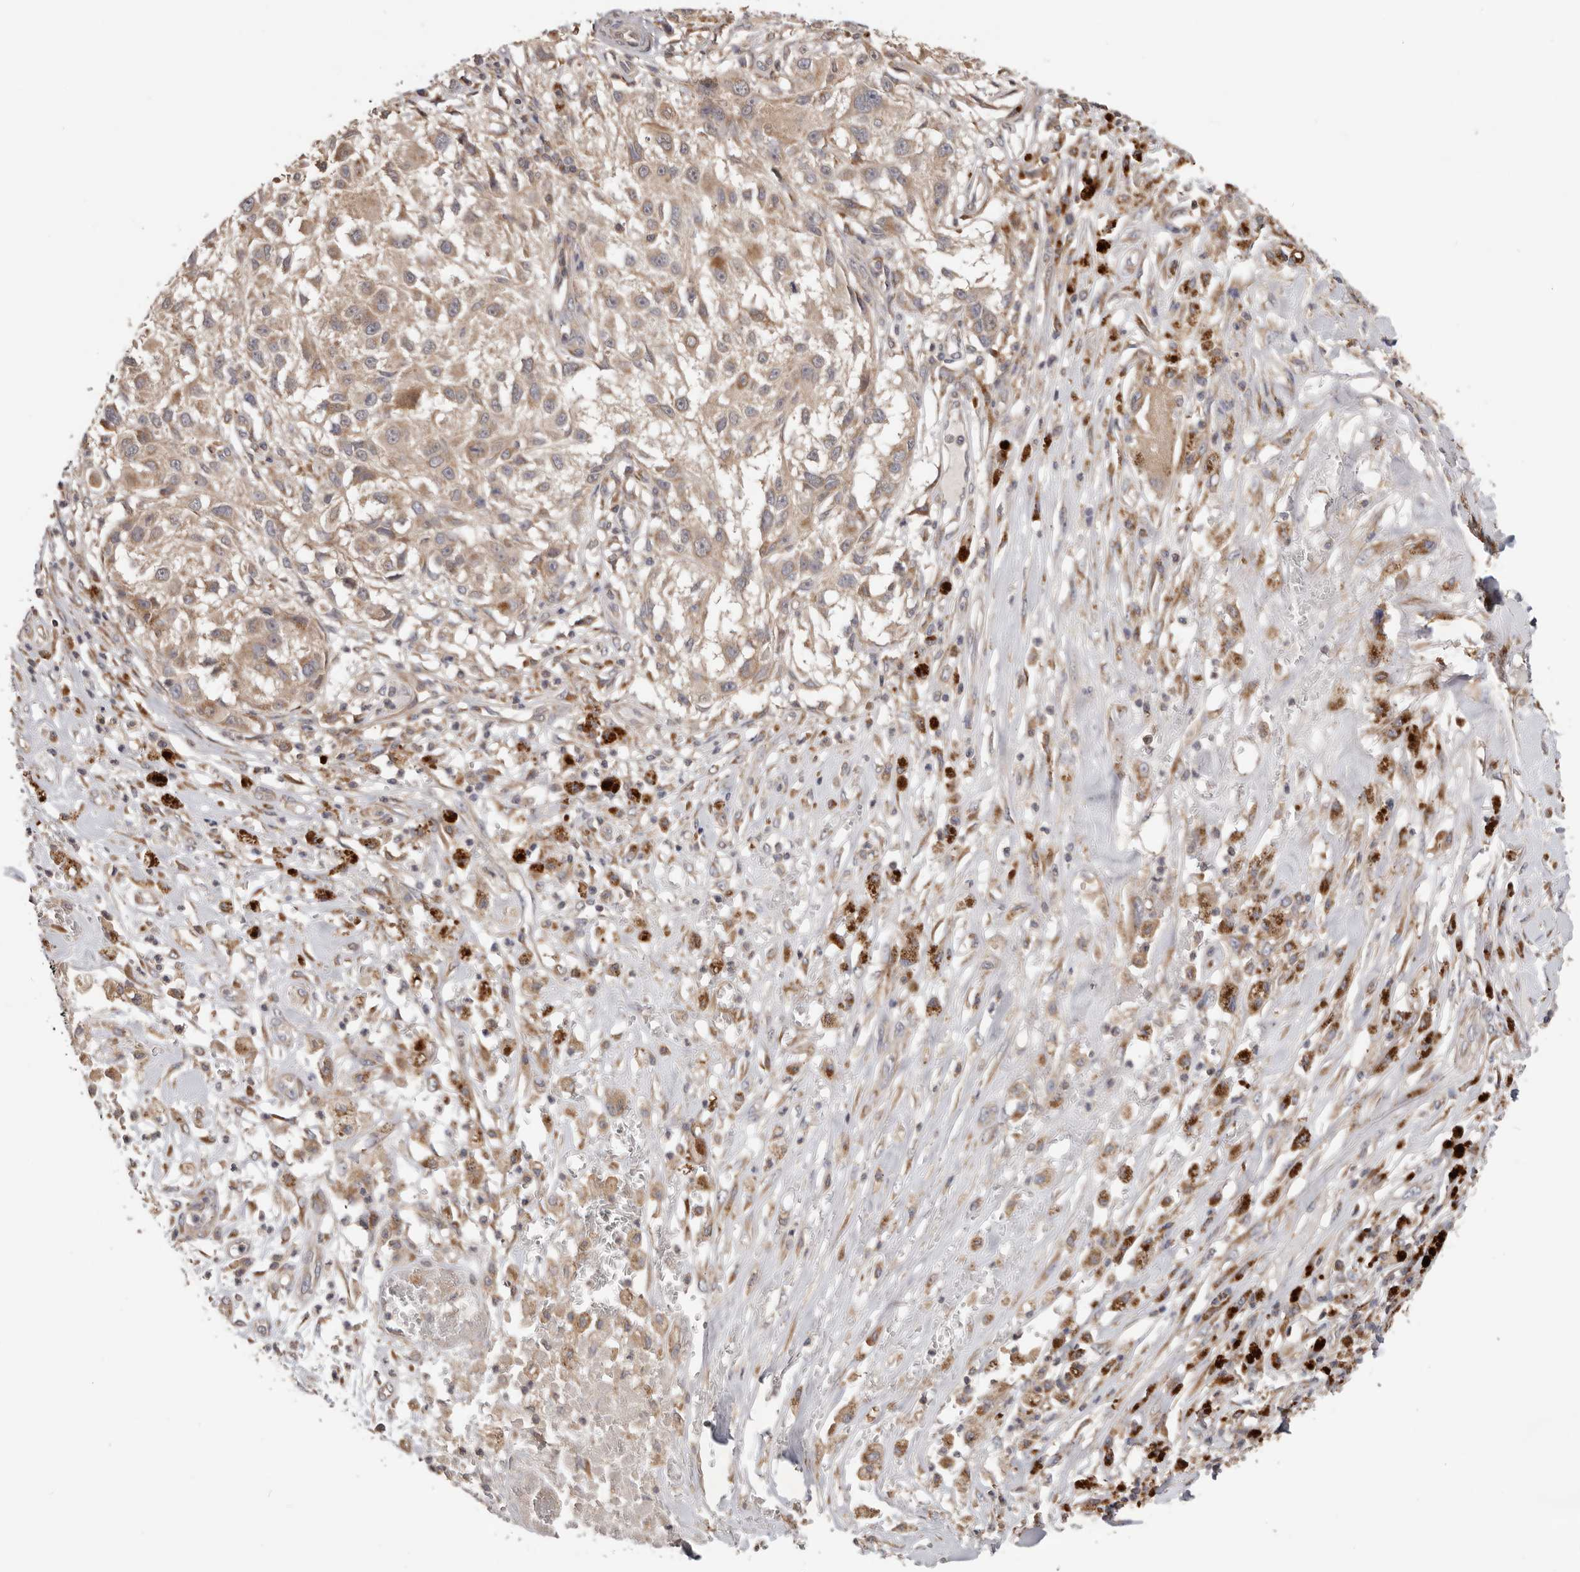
{"staining": {"intensity": "weak", "quantity": ">75%", "location": "cytoplasmic/membranous"}, "tissue": "melanoma", "cell_type": "Tumor cells", "image_type": "cancer", "snomed": [{"axis": "morphology", "description": "Necrosis, NOS"}, {"axis": "morphology", "description": "Malignant melanoma, NOS"}, {"axis": "topography", "description": "Skin"}], "caption": "Human malignant melanoma stained for a protein (brown) shows weak cytoplasmic/membranous positive expression in approximately >75% of tumor cells.", "gene": "LRP6", "patient": {"sex": "female", "age": 87}}